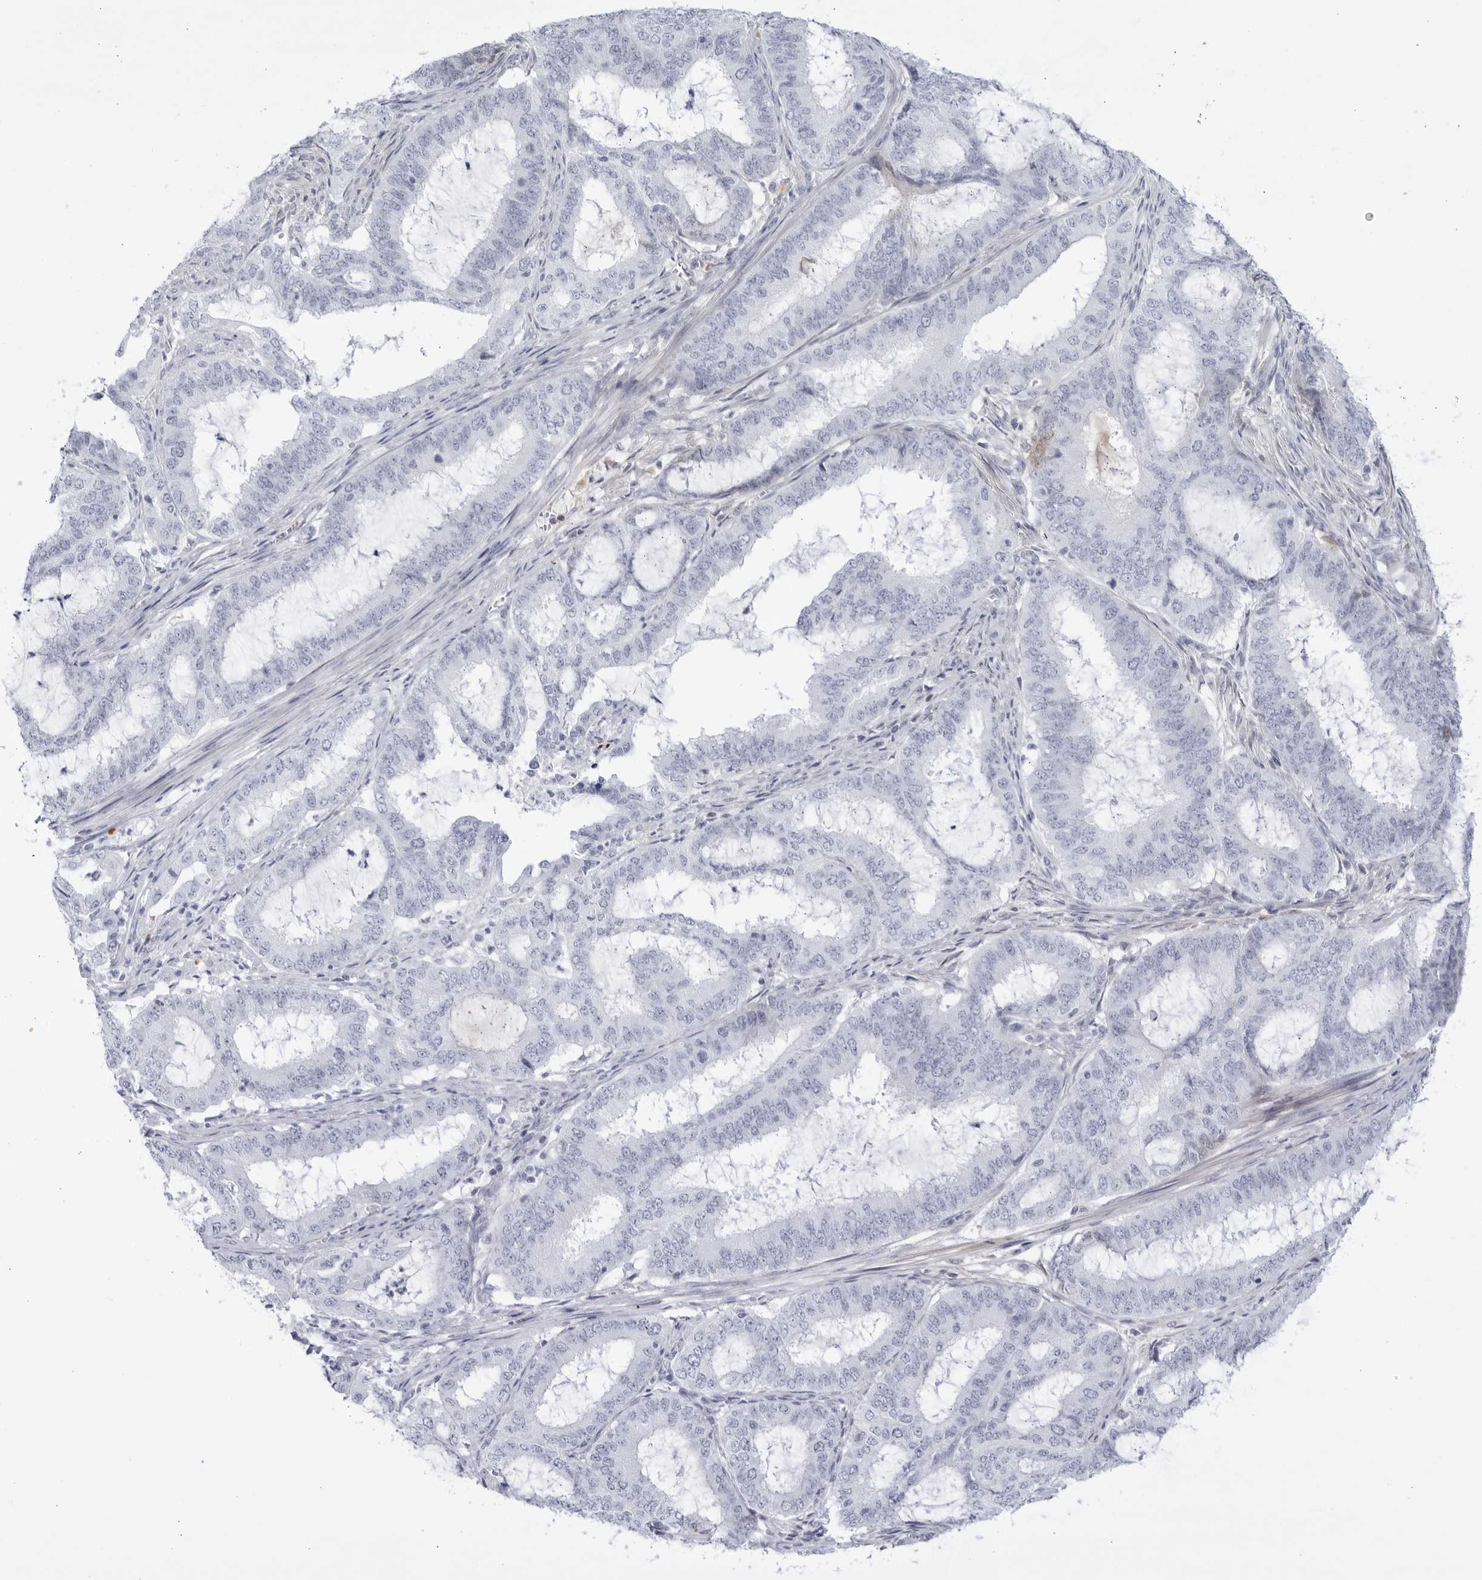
{"staining": {"intensity": "negative", "quantity": "none", "location": "none"}, "tissue": "endometrial cancer", "cell_type": "Tumor cells", "image_type": "cancer", "snomed": [{"axis": "morphology", "description": "Adenocarcinoma, NOS"}, {"axis": "topography", "description": "Endometrium"}], "caption": "DAB immunohistochemical staining of adenocarcinoma (endometrial) exhibits no significant expression in tumor cells.", "gene": "CNBD1", "patient": {"sex": "female", "age": 51}}